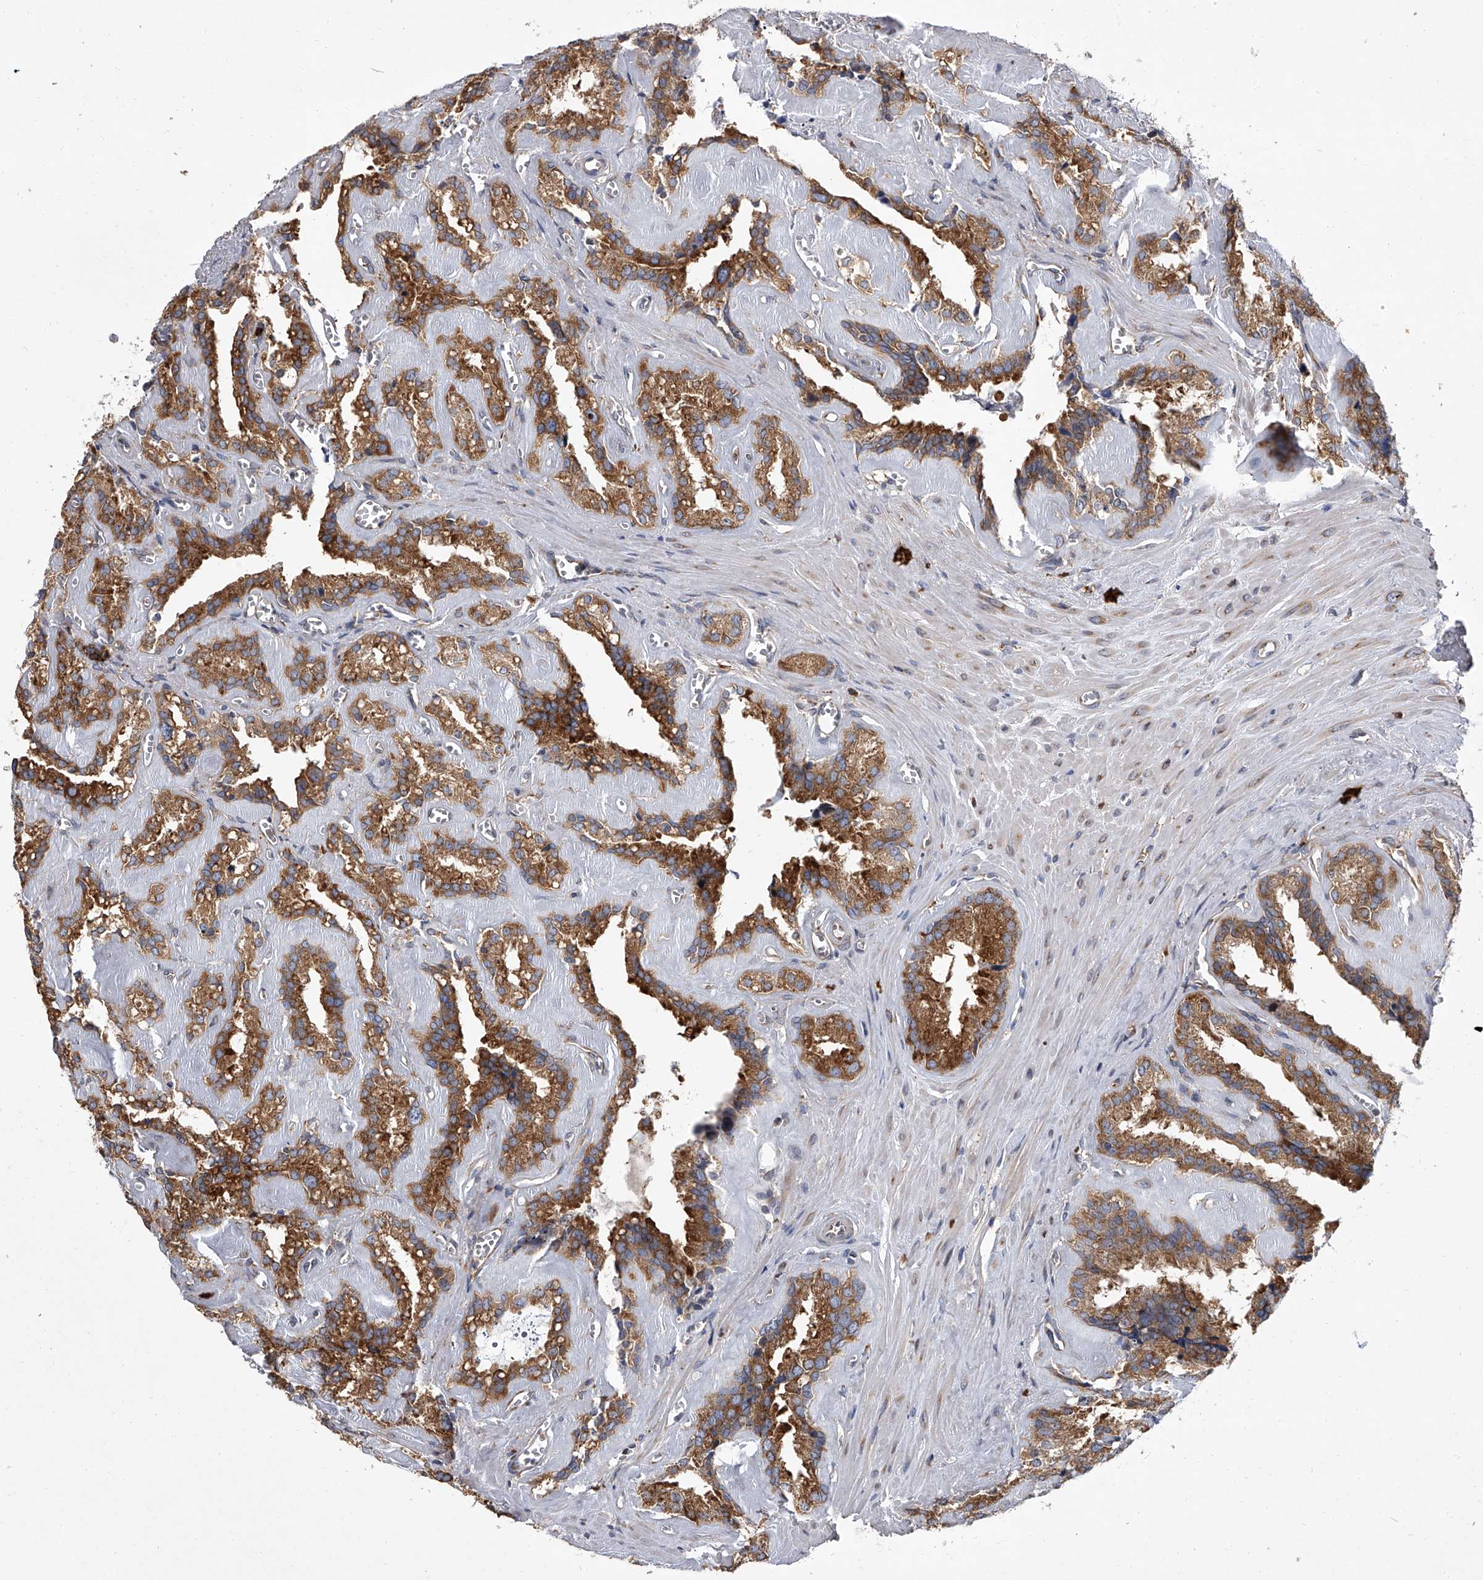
{"staining": {"intensity": "strong", "quantity": ">75%", "location": "cytoplasmic/membranous"}, "tissue": "seminal vesicle", "cell_type": "Glandular cells", "image_type": "normal", "snomed": [{"axis": "morphology", "description": "Normal tissue, NOS"}, {"axis": "topography", "description": "Prostate"}, {"axis": "topography", "description": "Seminal veicle"}], "caption": "Unremarkable seminal vesicle demonstrates strong cytoplasmic/membranous positivity in about >75% of glandular cells The staining was performed using DAB (3,3'-diaminobenzidine), with brown indicating positive protein expression. Nuclei are stained blue with hematoxylin..", "gene": "EIF2S2", "patient": {"sex": "male", "age": 59}}